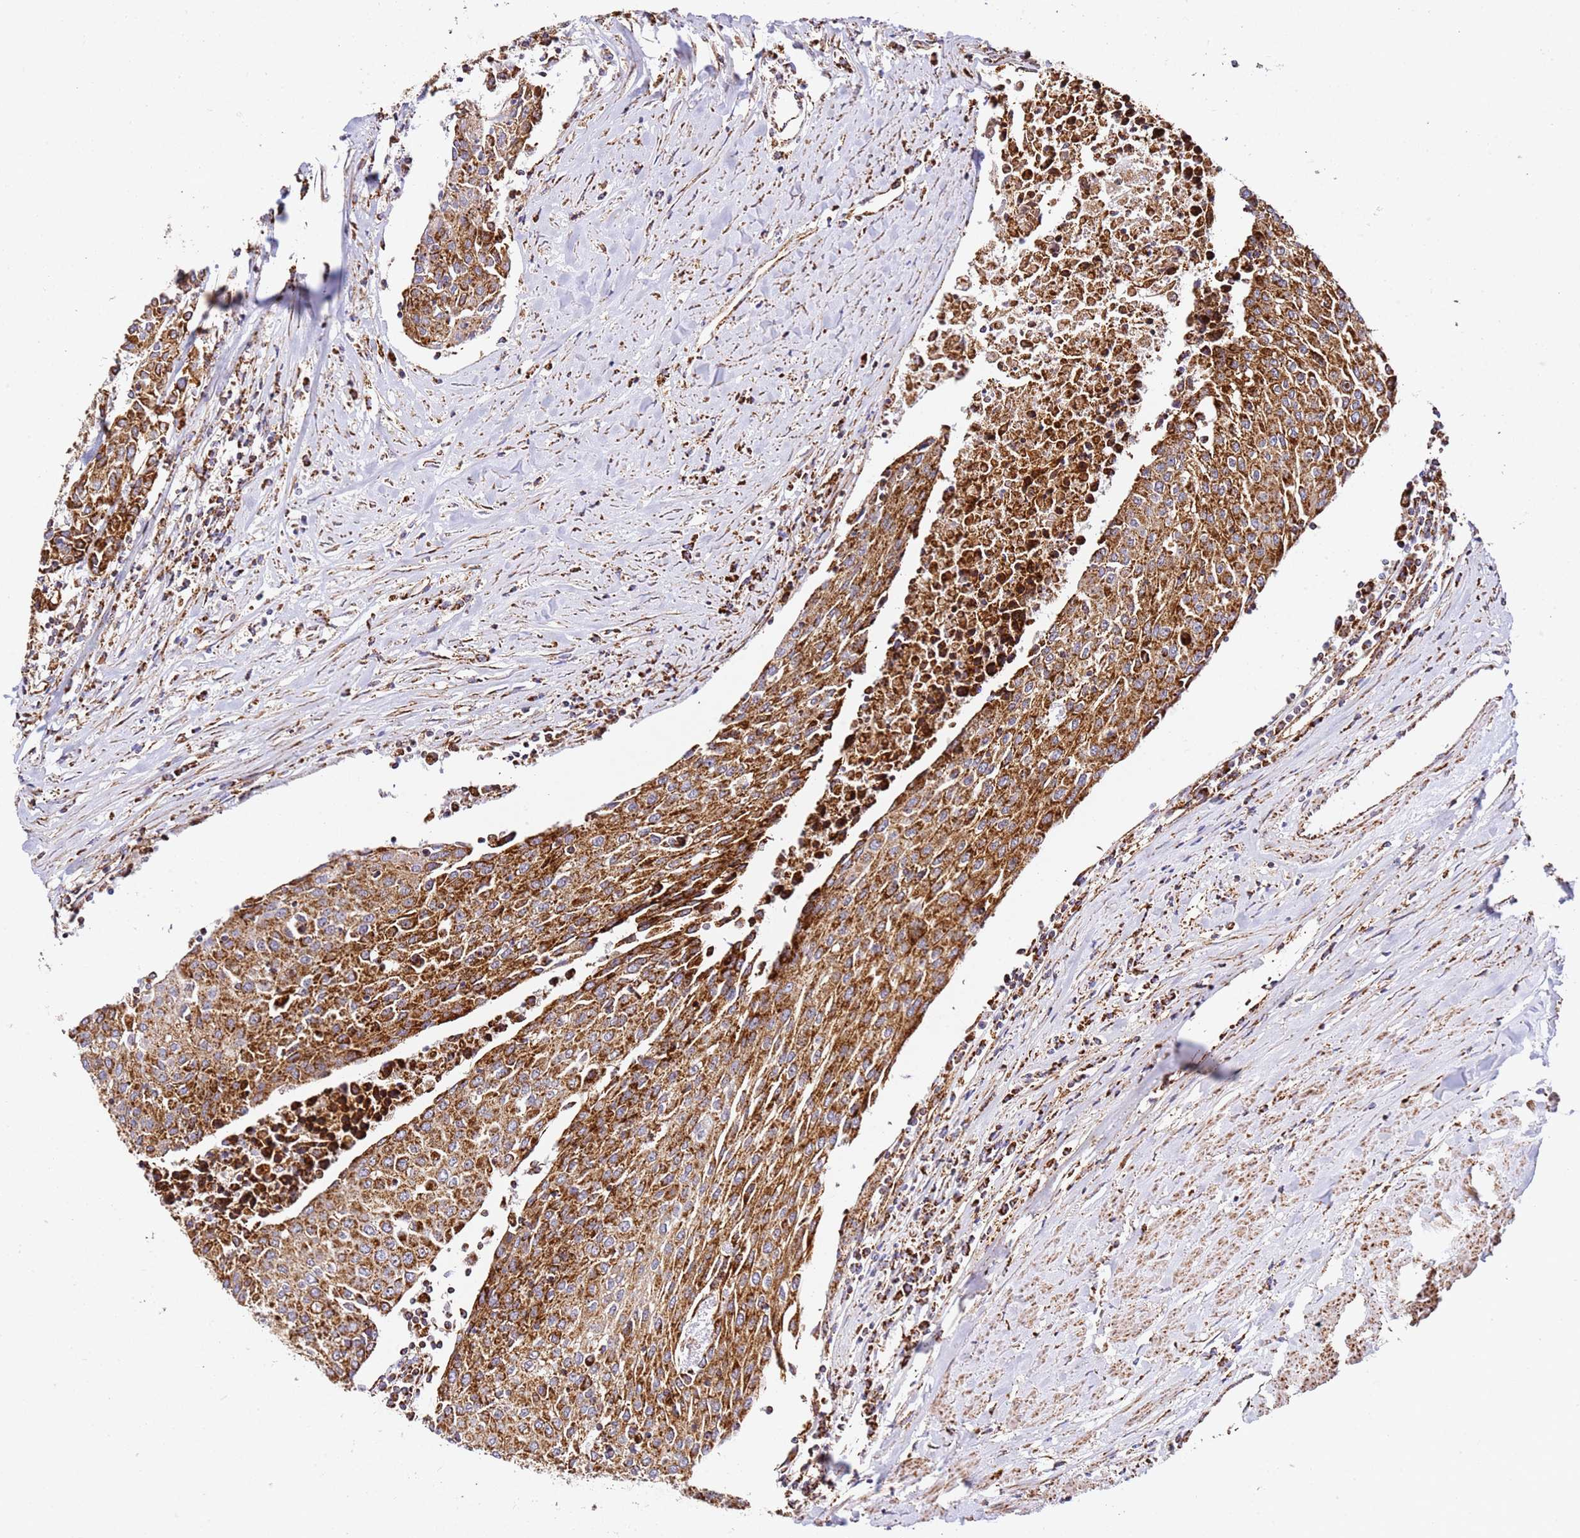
{"staining": {"intensity": "strong", "quantity": ">75%", "location": "cytoplasmic/membranous"}, "tissue": "urothelial cancer", "cell_type": "Tumor cells", "image_type": "cancer", "snomed": [{"axis": "morphology", "description": "Urothelial carcinoma, High grade"}, {"axis": "topography", "description": "Urinary bladder"}], "caption": "Tumor cells reveal strong cytoplasmic/membranous staining in about >75% of cells in urothelial cancer.", "gene": "NDUFA3", "patient": {"sex": "female", "age": 85}}